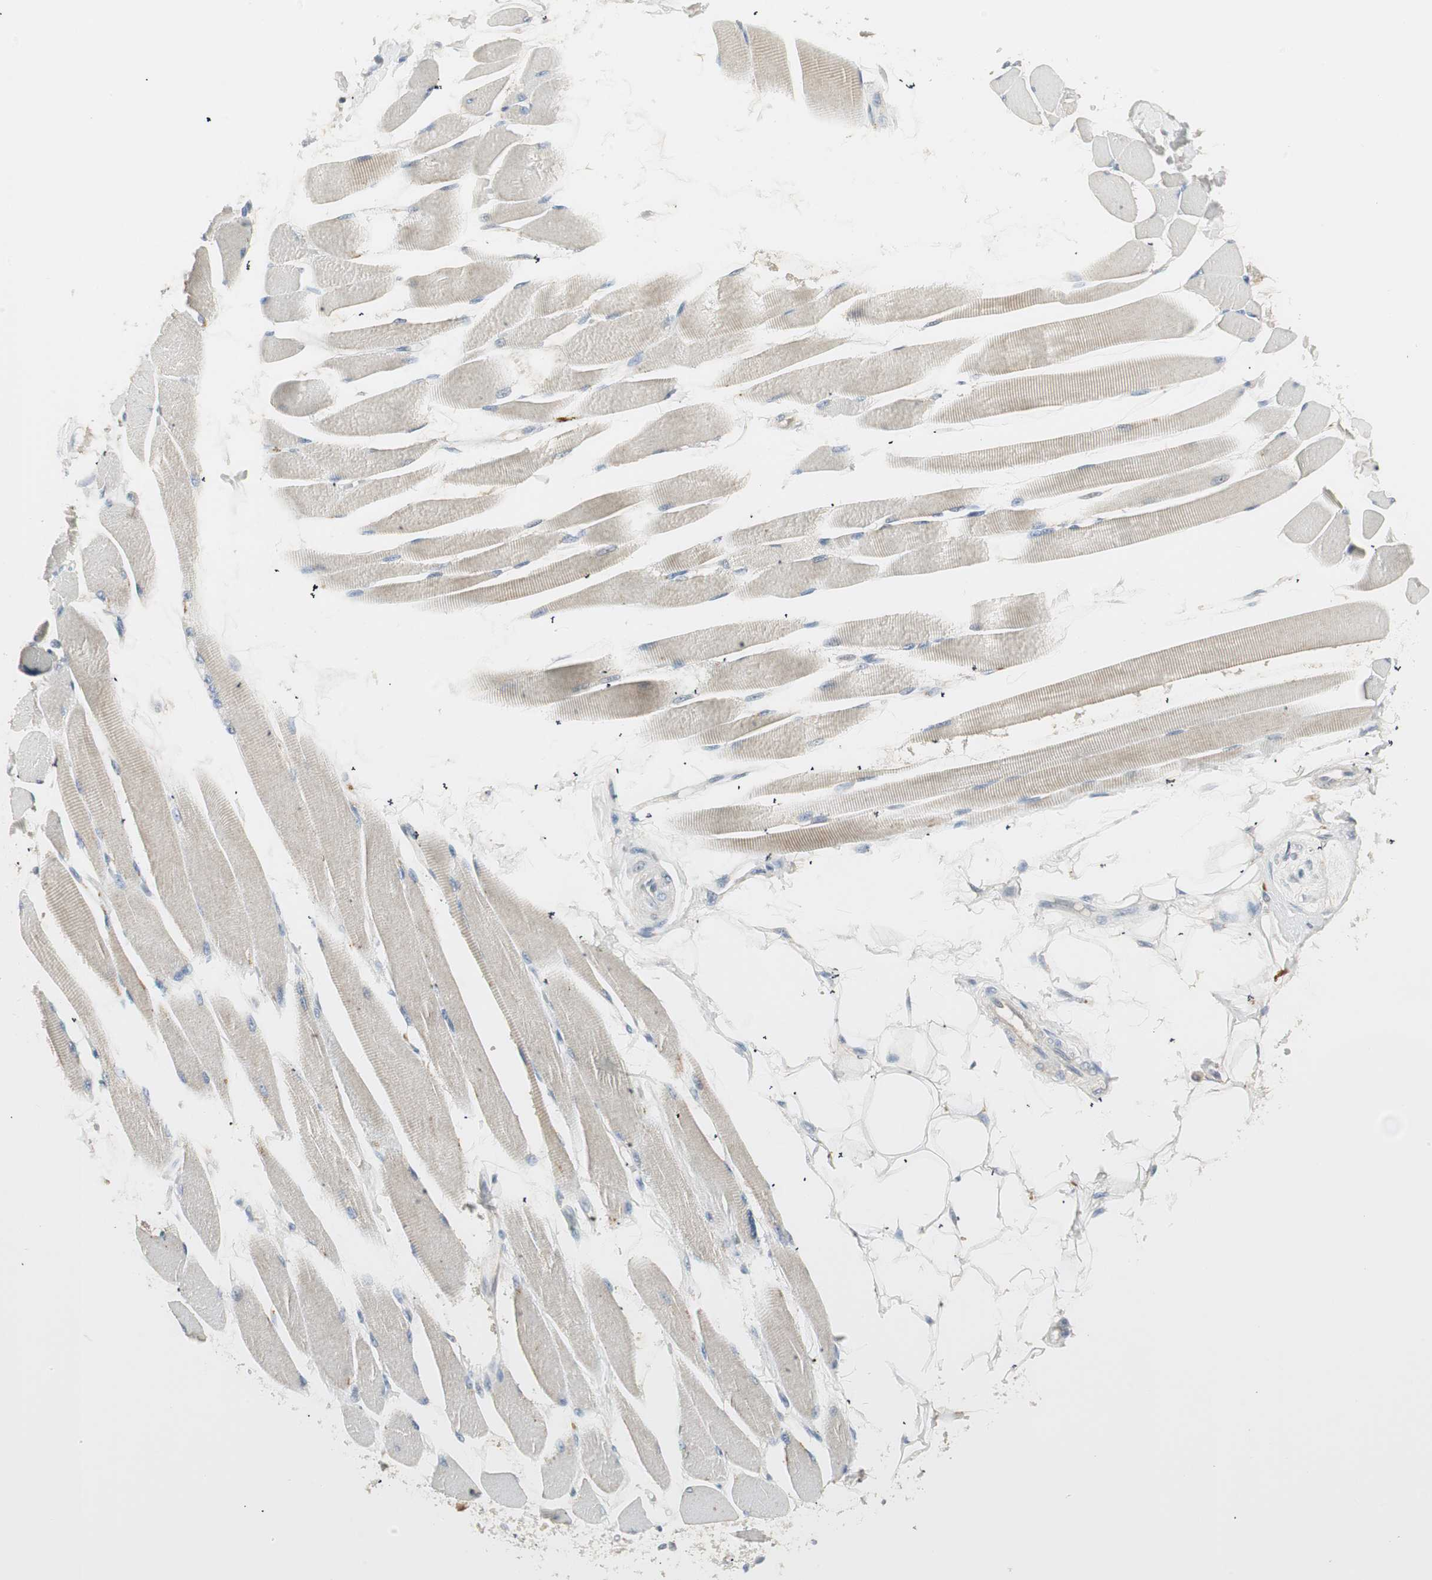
{"staining": {"intensity": "weak", "quantity": "<25%", "location": "cytoplasmic/membranous"}, "tissue": "skeletal muscle", "cell_type": "Myocytes", "image_type": "normal", "snomed": [{"axis": "morphology", "description": "Normal tissue, NOS"}, {"axis": "topography", "description": "Skeletal muscle"}, {"axis": "topography", "description": "Peripheral nerve tissue"}], "caption": "Histopathology image shows no significant protein staining in myocytes of benign skeletal muscle.", "gene": "RUNX2", "patient": {"sex": "female", "age": 84}}